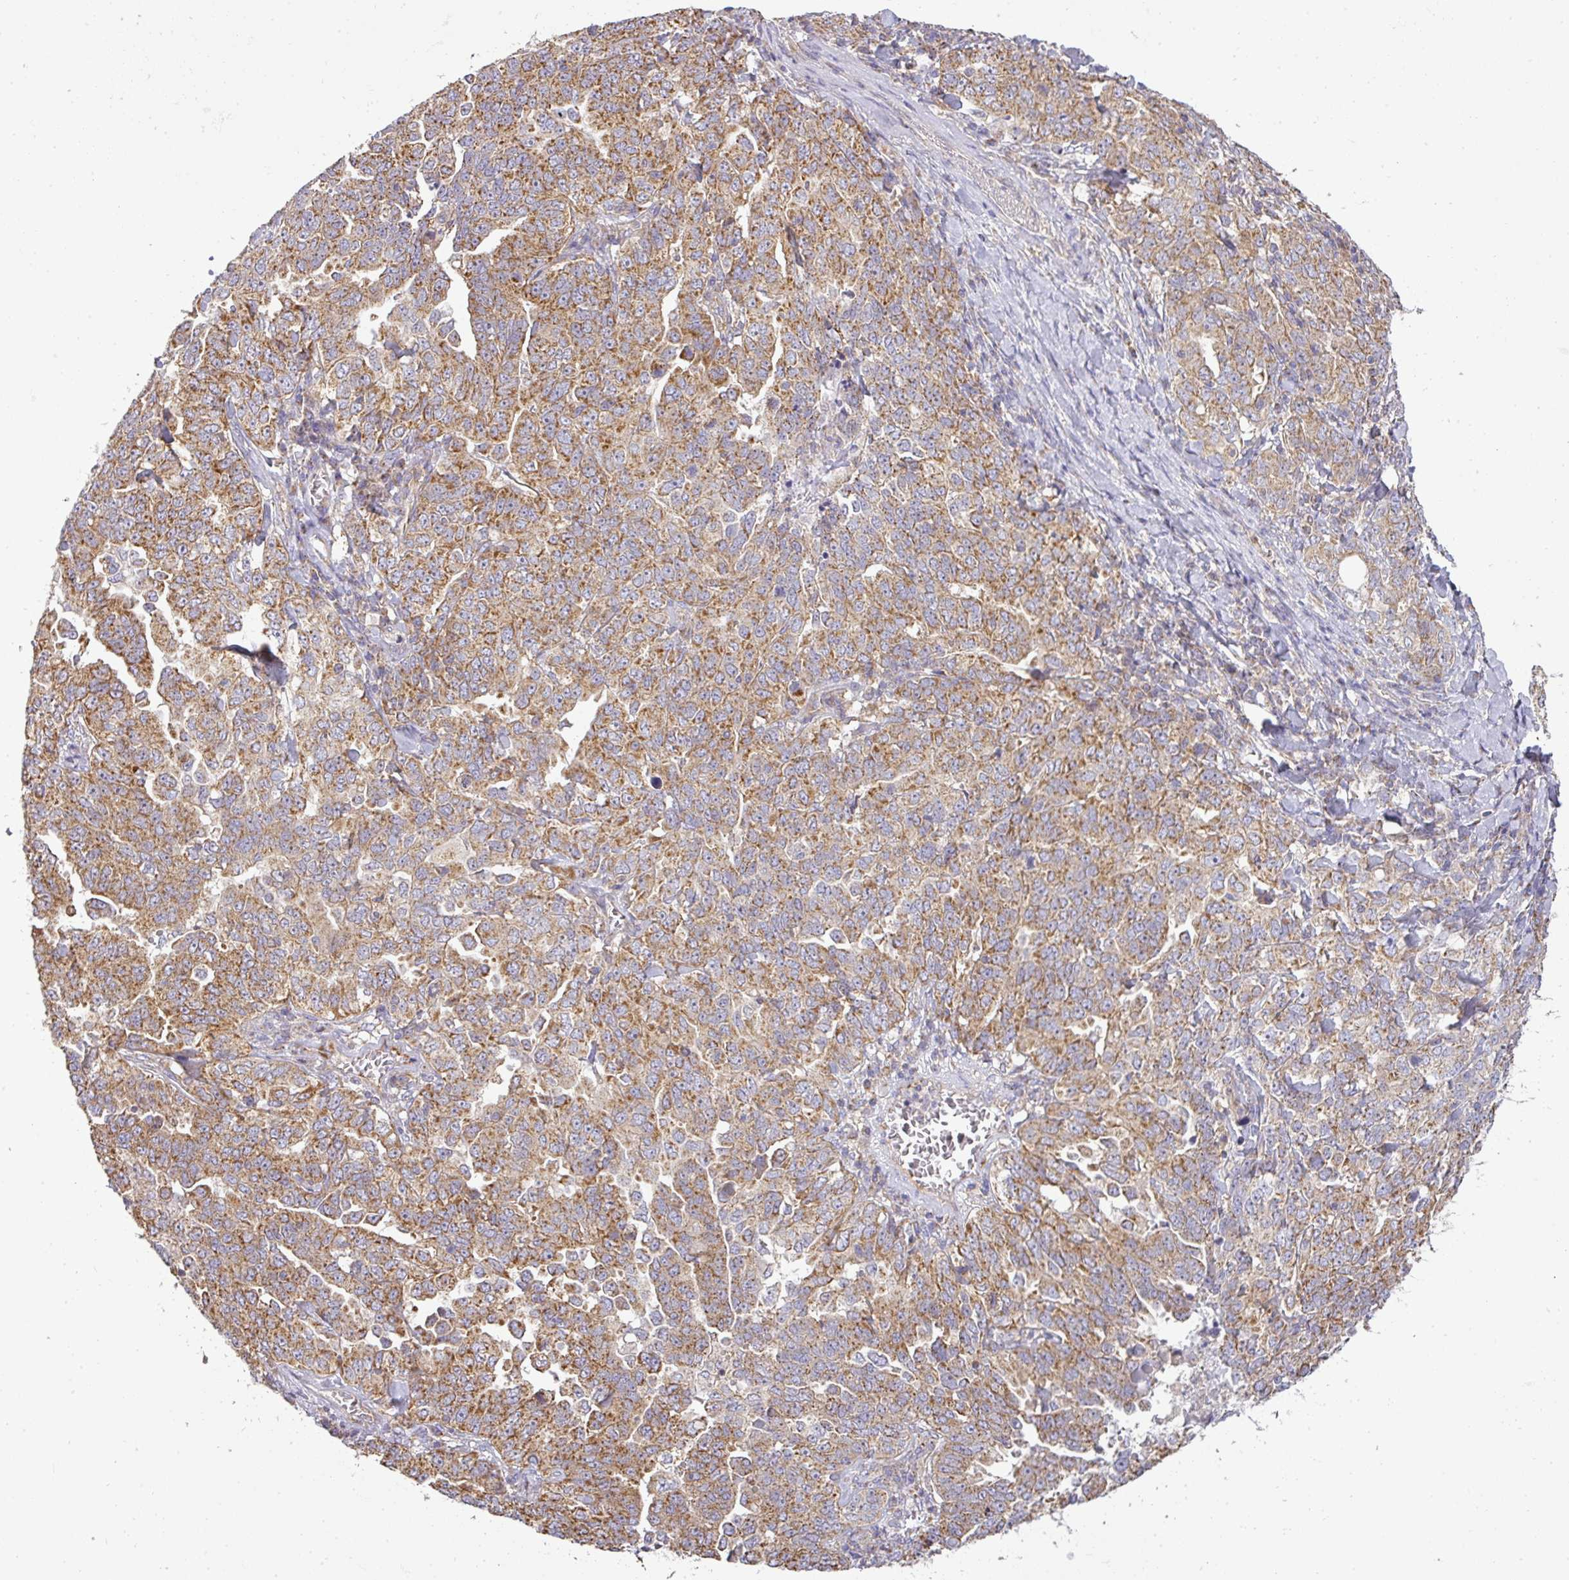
{"staining": {"intensity": "moderate", "quantity": ">75%", "location": "cytoplasmic/membranous"}, "tissue": "ovarian cancer", "cell_type": "Tumor cells", "image_type": "cancer", "snomed": [{"axis": "morphology", "description": "Carcinoma, endometroid"}, {"axis": "topography", "description": "Ovary"}], "caption": "Endometroid carcinoma (ovarian) stained with IHC demonstrates moderate cytoplasmic/membranous expression in about >75% of tumor cells.", "gene": "ZNF211", "patient": {"sex": "female", "age": 62}}